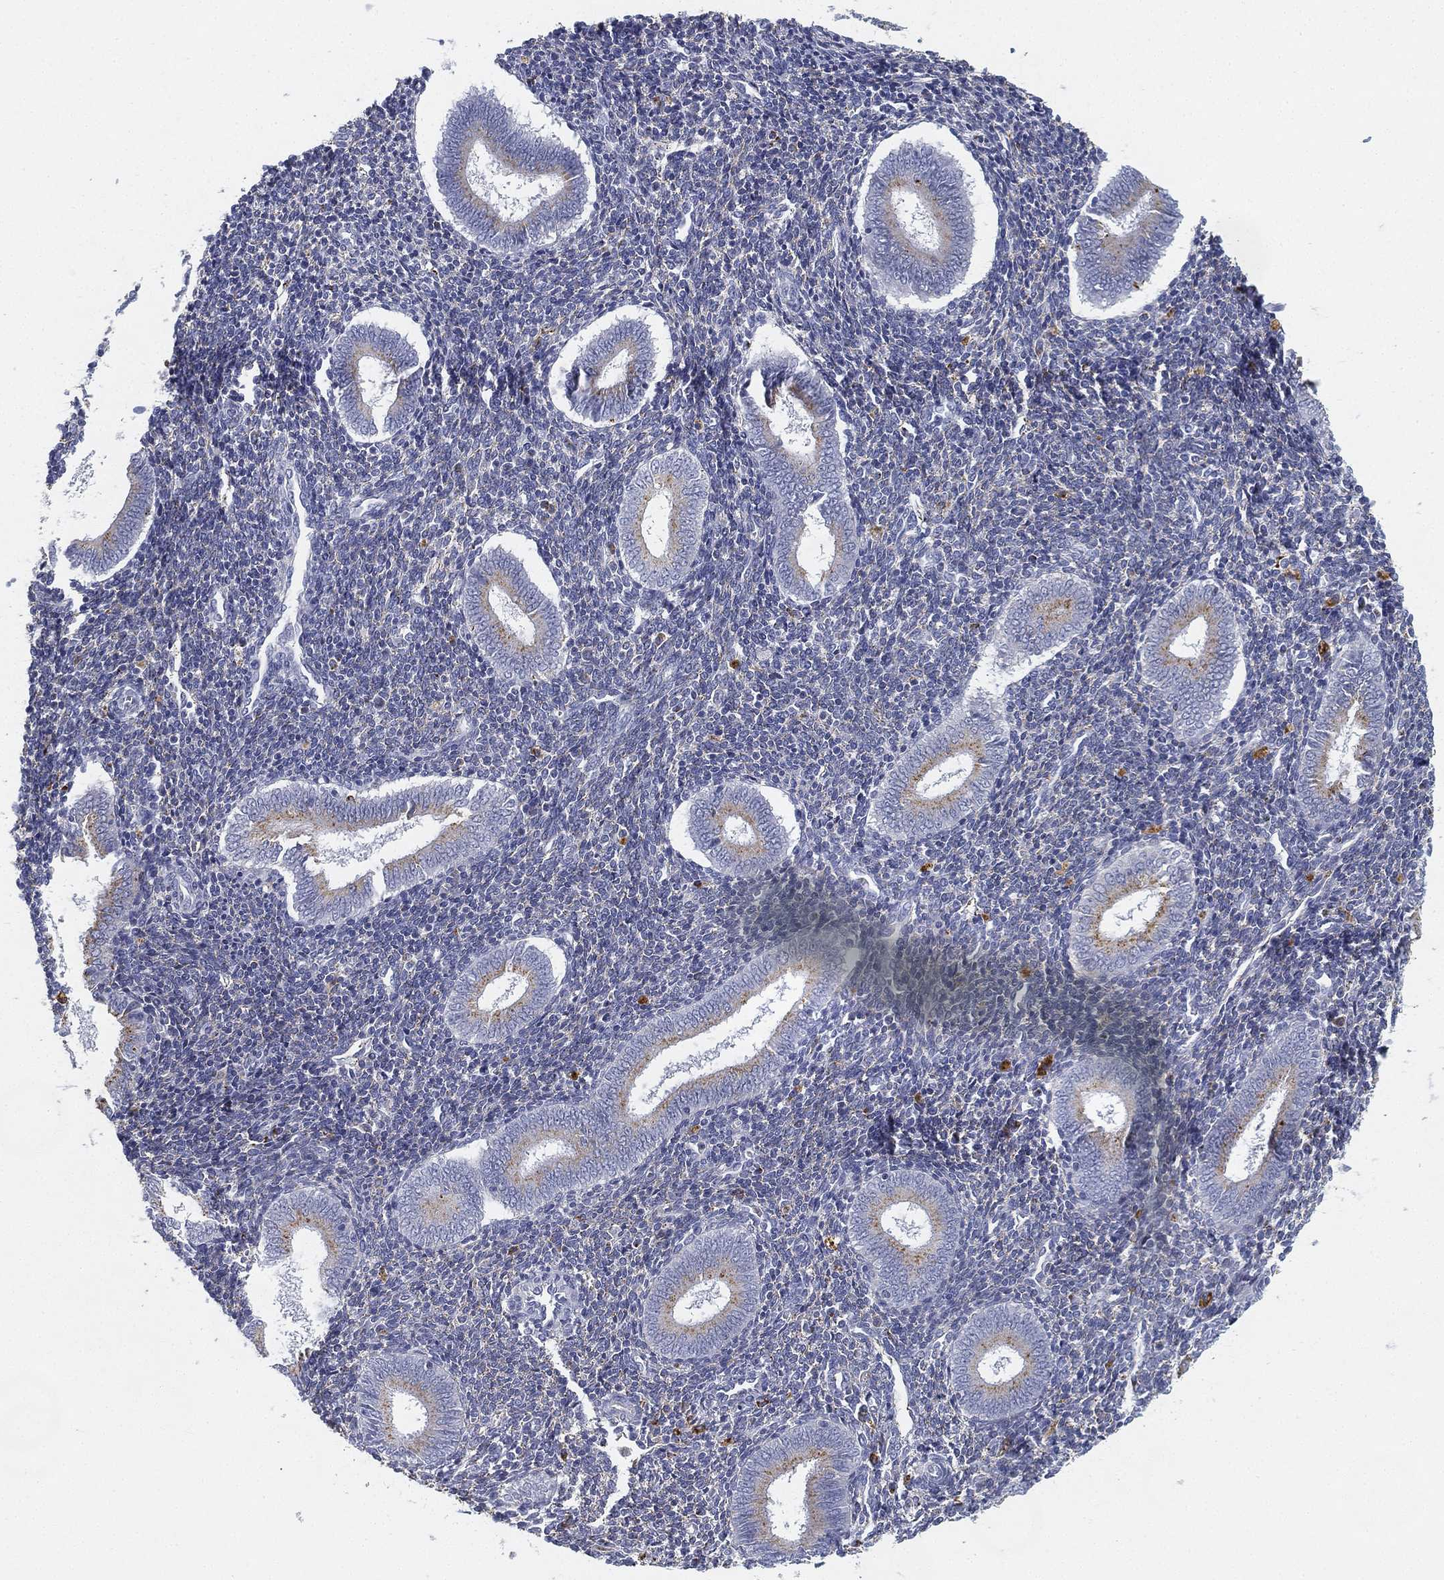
{"staining": {"intensity": "negative", "quantity": "none", "location": "none"}, "tissue": "endometrium", "cell_type": "Cells in endometrial stroma", "image_type": "normal", "snomed": [{"axis": "morphology", "description": "Normal tissue, NOS"}, {"axis": "topography", "description": "Endometrium"}], "caption": "Cells in endometrial stroma show no significant staining in unremarkable endometrium. (DAB (3,3'-diaminobenzidine) IHC, high magnification).", "gene": "NPC2", "patient": {"sex": "female", "age": 25}}